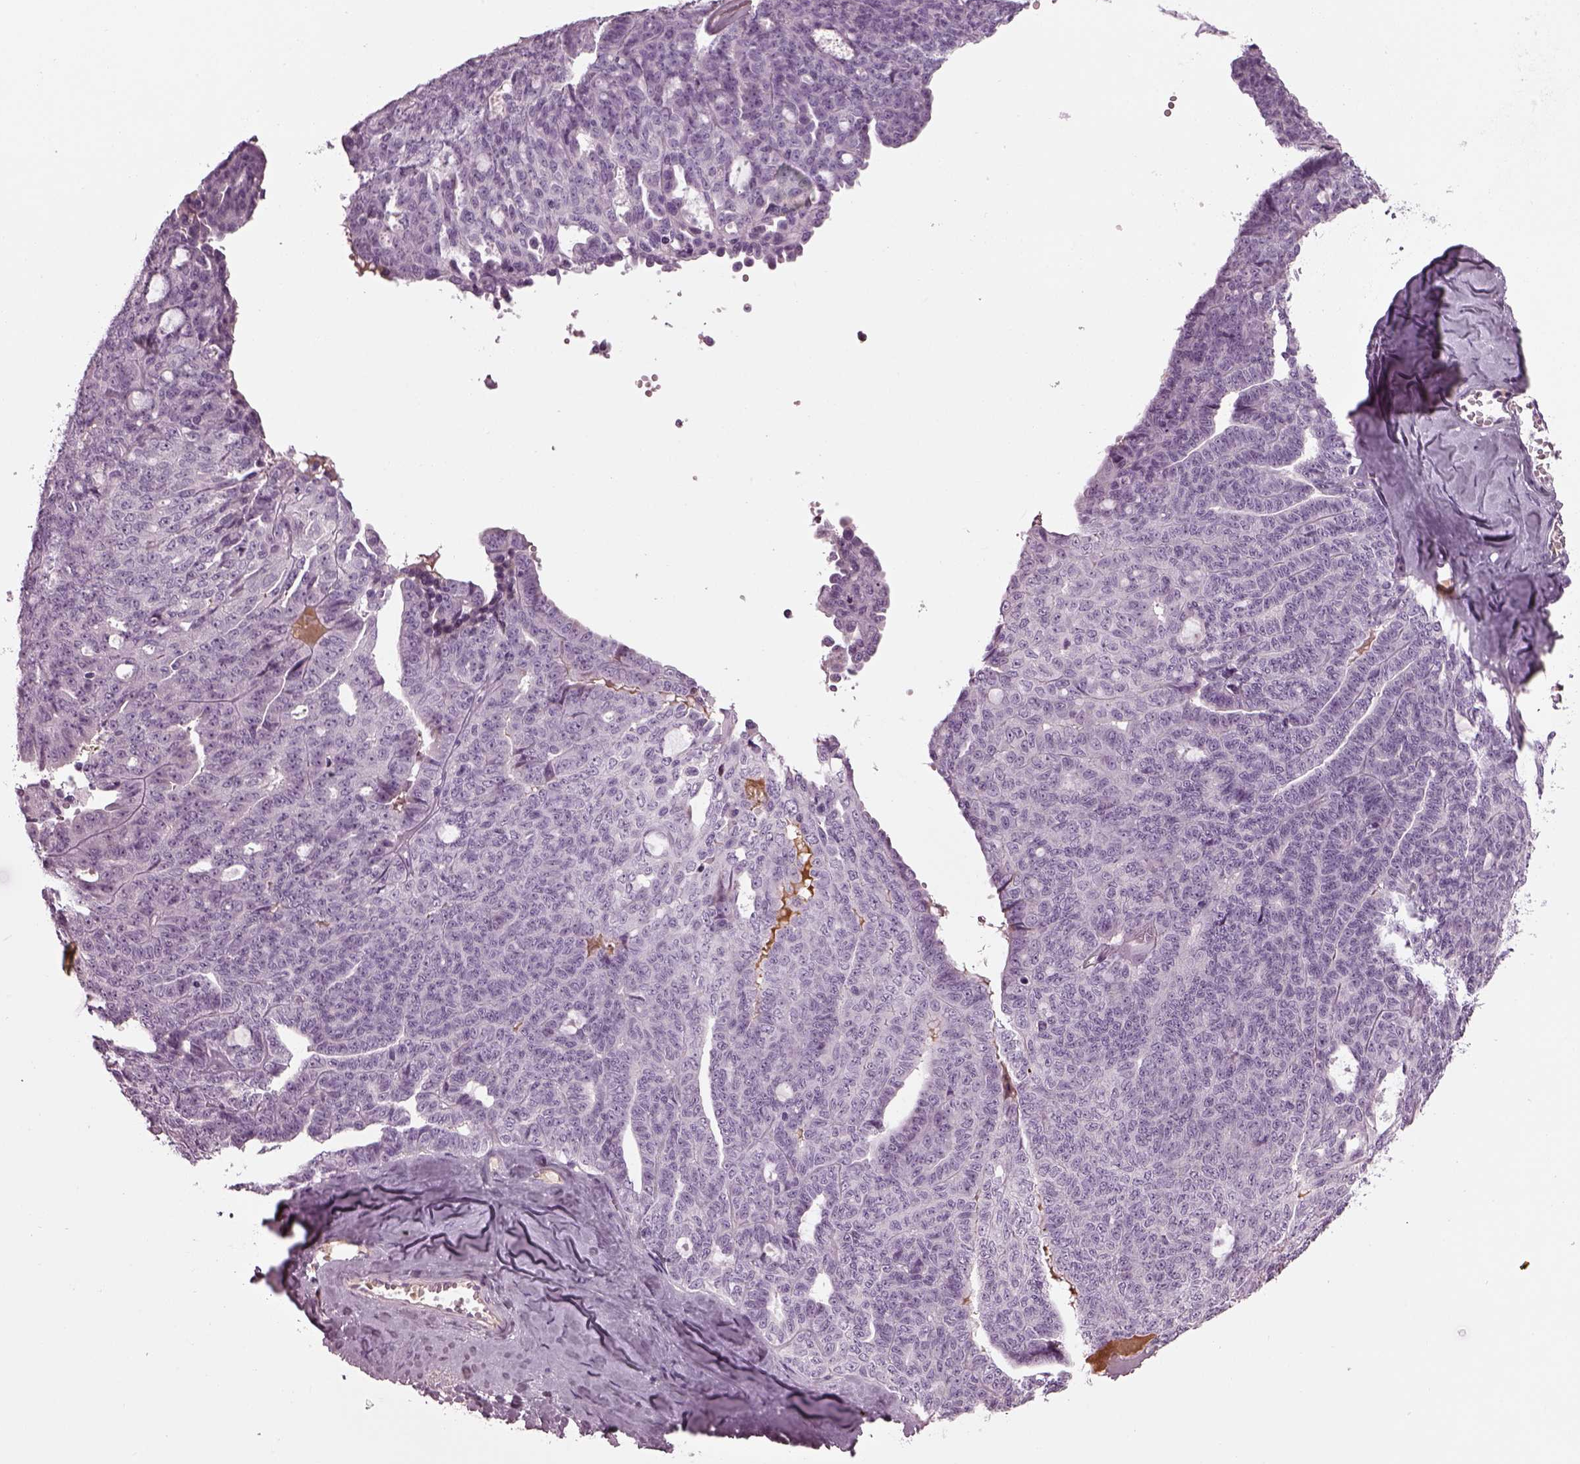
{"staining": {"intensity": "negative", "quantity": "none", "location": "none"}, "tissue": "ovarian cancer", "cell_type": "Tumor cells", "image_type": "cancer", "snomed": [{"axis": "morphology", "description": "Cystadenocarcinoma, serous, NOS"}, {"axis": "topography", "description": "Ovary"}], "caption": "Immunohistochemistry image of serous cystadenocarcinoma (ovarian) stained for a protein (brown), which exhibits no expression in tumor cells.", "gene": "DPYSL5", "patient": {"sex": "female", "age": 71}}